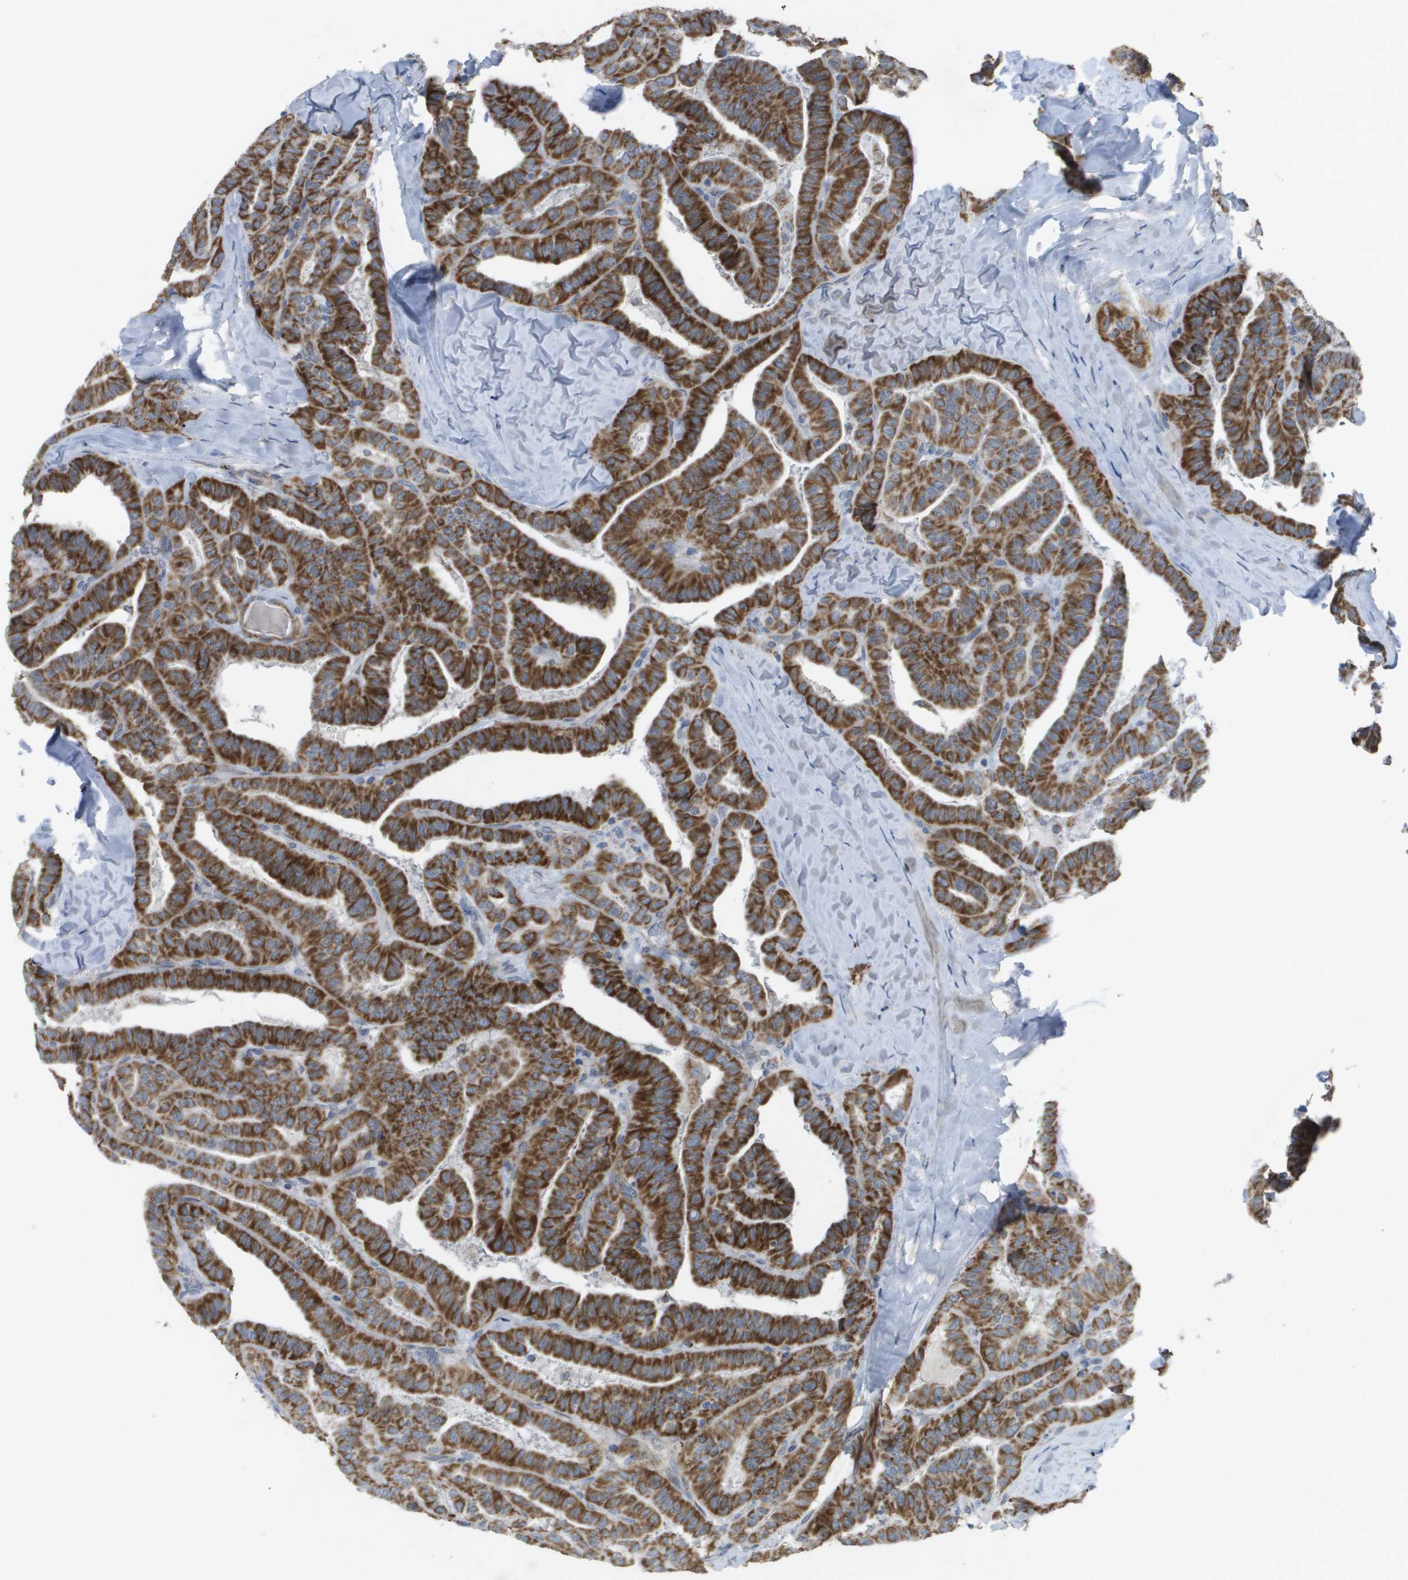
{"staining": {"intensity": "strong", "quantity": ">75%", "location": "cytoplasmic/membranous"}, "tissue": "thyroid cancer", "cell_type": "Tumor cells", "image_type": "cancer", "snomed": [{"axis": "morphology", "description": "Papillary adenocarcinoma, NOS"}, {"axis": "topography", "description": "Thyroid gland"}], "caption": "Protein staining exhibits strong cytoplasmic/membranous expression in about >75% of tumor cells in thyroid cancer (papillary adenocarcinoma). (DAB IHC, brown staining for protein, blue staining for nuclei).", "gene": "TMEM223", "patient": {"sex": "male", "age": 77}}